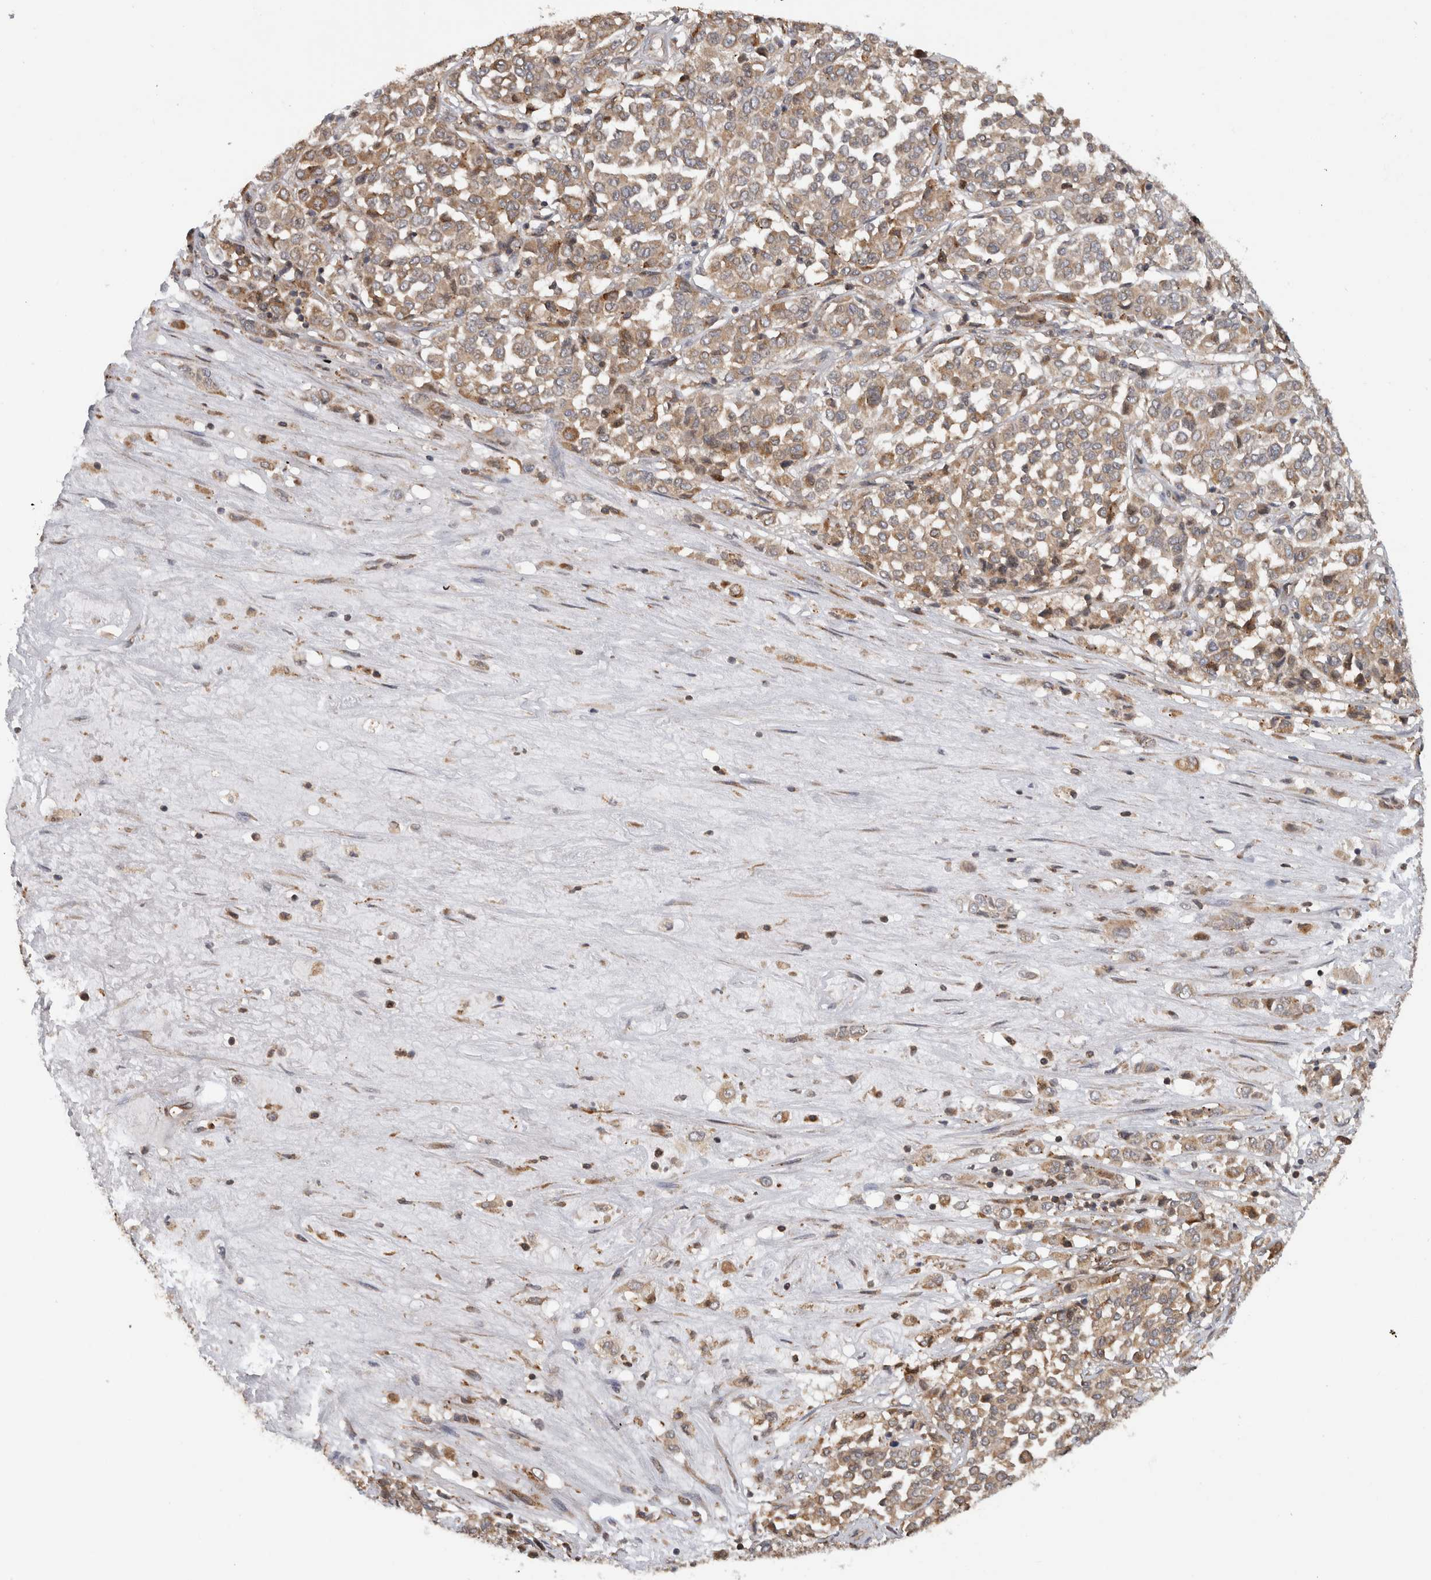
{"staining": {"intensity": "weak", "quantity": ">75%", "location": "cytoplasmic/membranous"}, "tissue": "melanoma", "cell_type": "Tumor cells", "image_type": "cancer", "snomed": [{"axis": "morphology", "description": "Malignant melanoma, Metastatic site"}, {"axis": "topography", "description": "Pancreas"}], "caption": "Protein analysis of melanoma tissue reveals weak cytoplasmic/membranous staining in about >75% of tumor cells. Using DAB (3,3'-diaminobenzidine) (brown) and hematoxylin (blue) stains, captured at high magnification using brightfield microscopy.", "gene": "PARP6", "patient": {"sex": "female", "age": 30}}